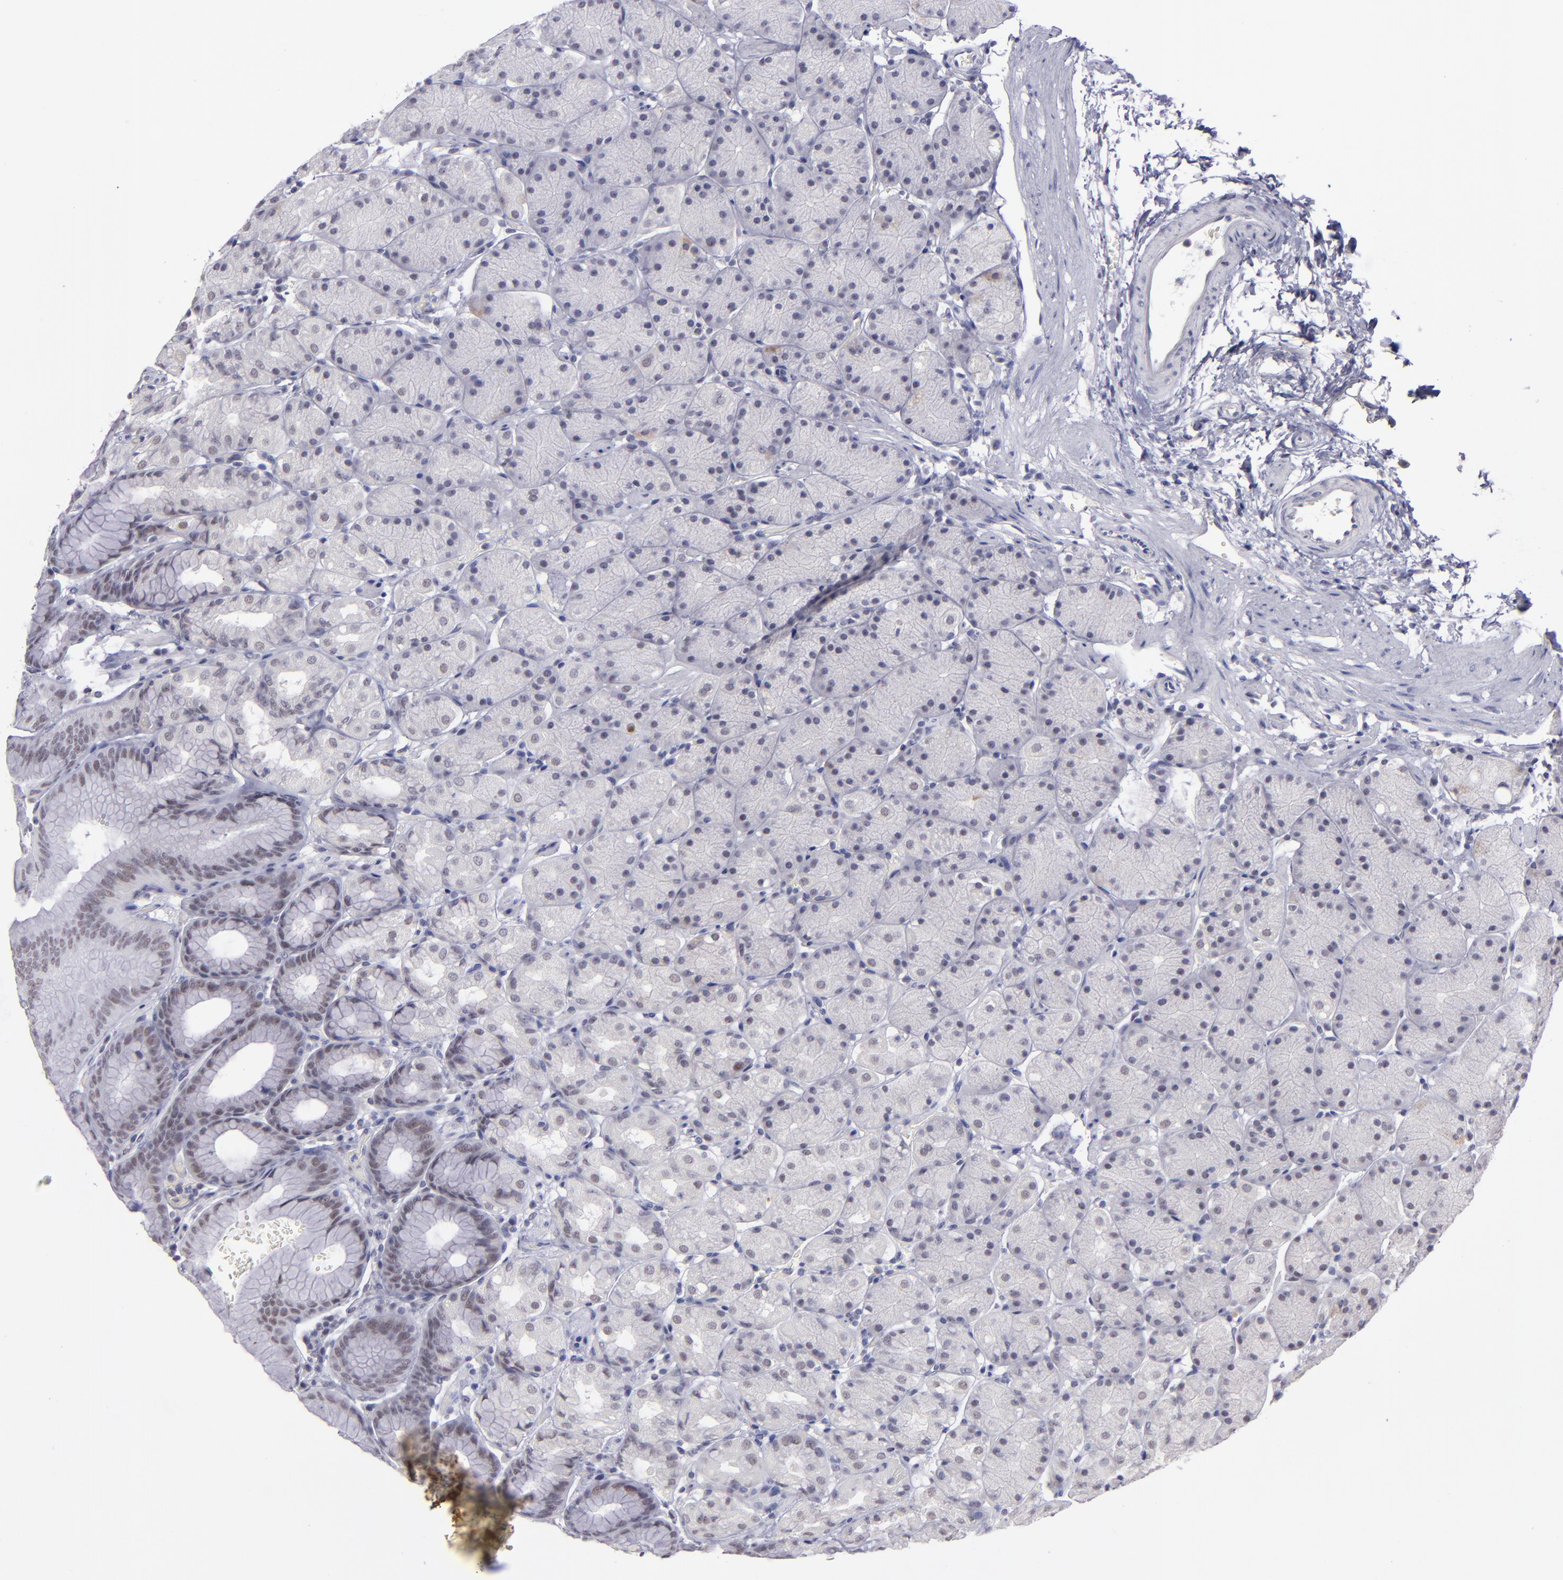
{"staining": {"intensity": "negative", "quantity": "none", "location": "none"}, "tissue": "stomach", "cell_type": "Glandular cells", "image_type": "normal", "snomed": [{"axis": "morphology", "description": "Normal tissue, NOS"}, {"axis": "topography", "description": "Stomach, upper"}, {"axis": "topography", "description": "Stomach"}], "caption": "DAB (3,3'-diaminobenzidine) immunohistochemical staining of unremarkable stomach demonstrates no significant expression in glandular cells. Nuclei are stained in blue.", "gene": "OTUB2", "patient": {"sex": "male", "age": 76}}